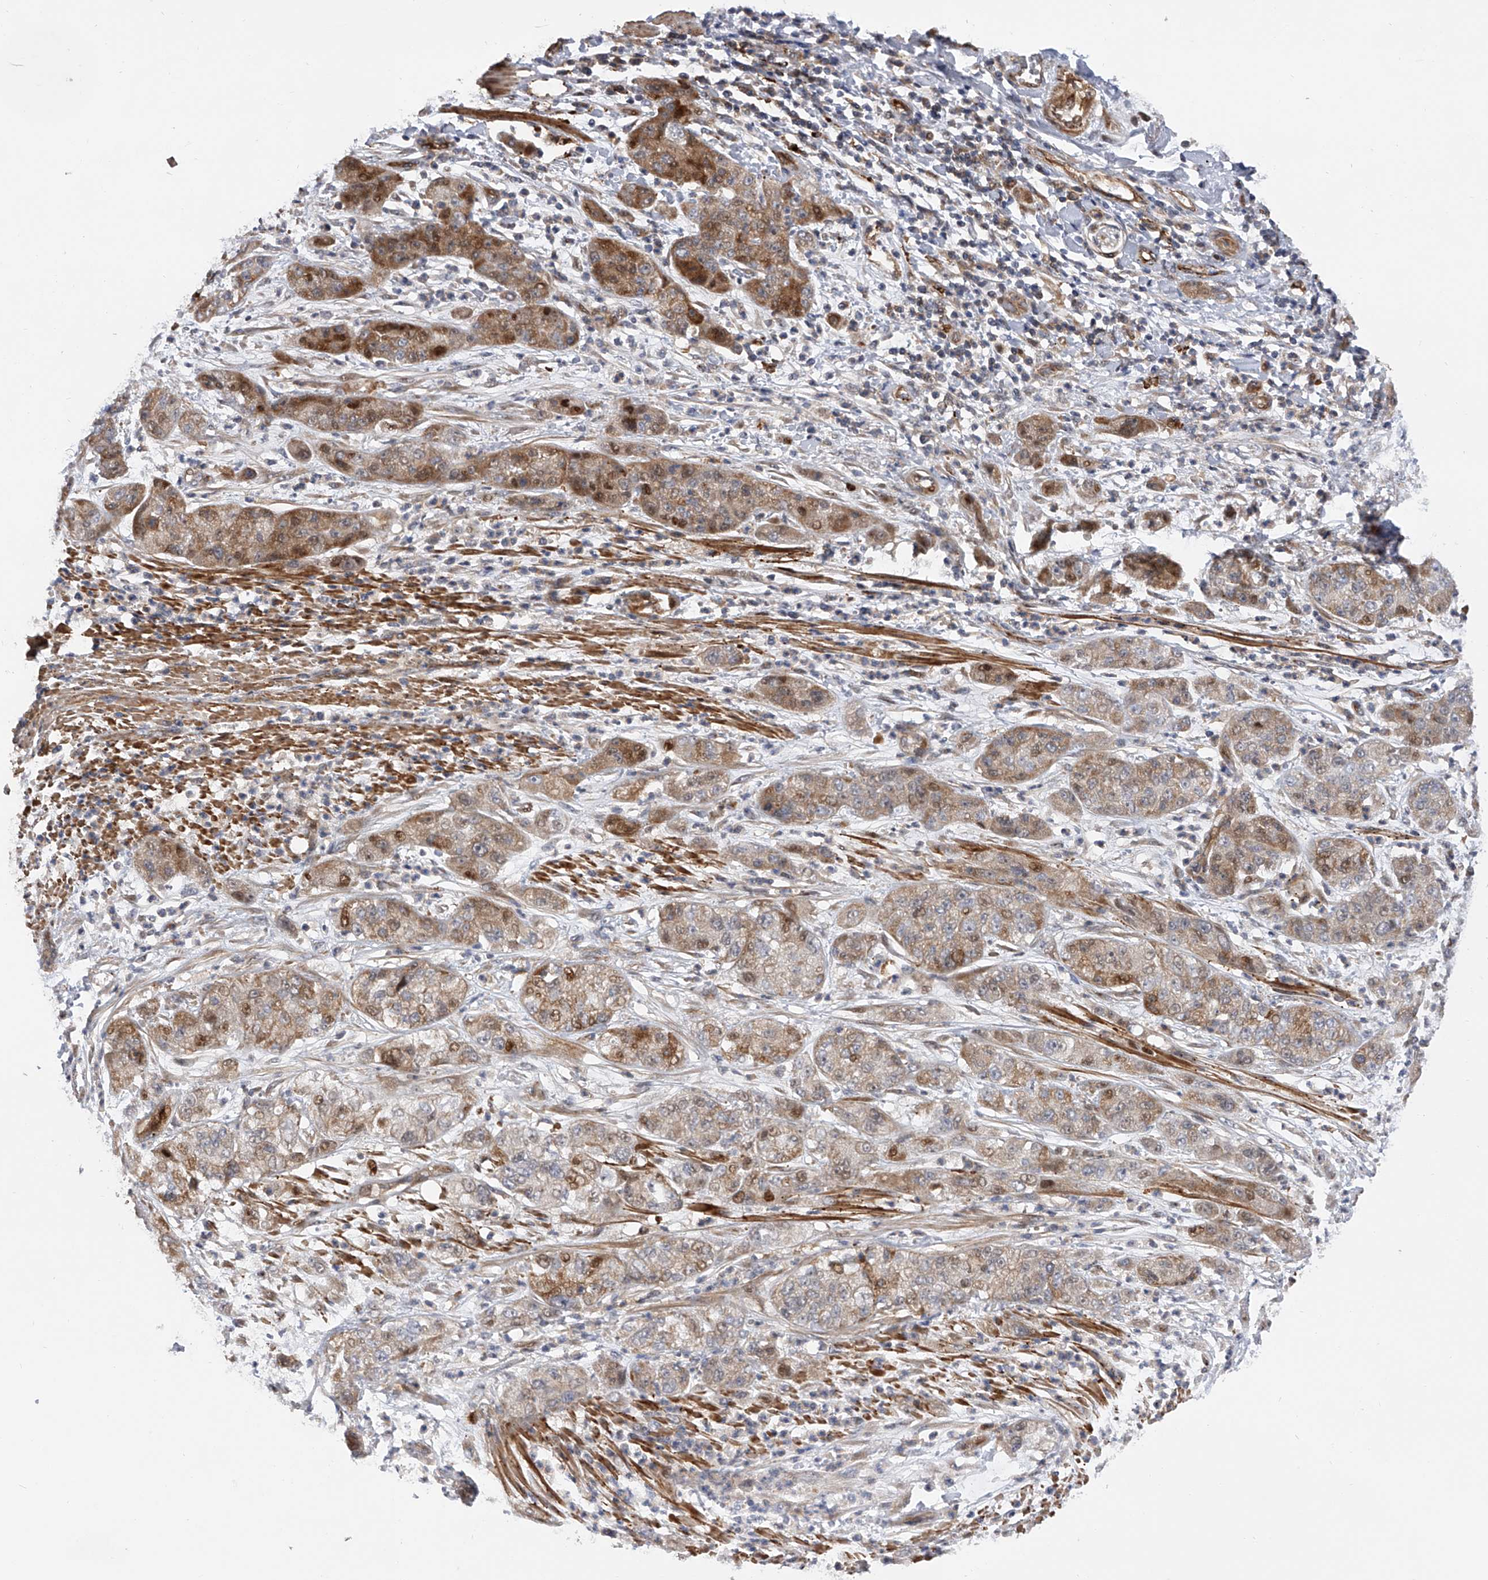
{"staining": {"intensity": "moderate", "quantity": "25%-75%", "location": "cytoplasmic/membranous,nuclear"}, "tissue": "pancreatic cancer", "cell_type": "Tumor cells", "image_type": "cancer", "snomed": [{"axis": "morphology", "description": "Adenocarcinoma, NOS"}, {"axis": "topography", "description": "Pancreas"}], "caption": "Pancreatic adenocarcinoma stained with a brown dye reveals moderate cytoplasmic/membranous and nuclear positive expression in about 25%-75% of tumor cells.", "gene": "PDSS2", "patient": {"sex": "female", "age": 78}}